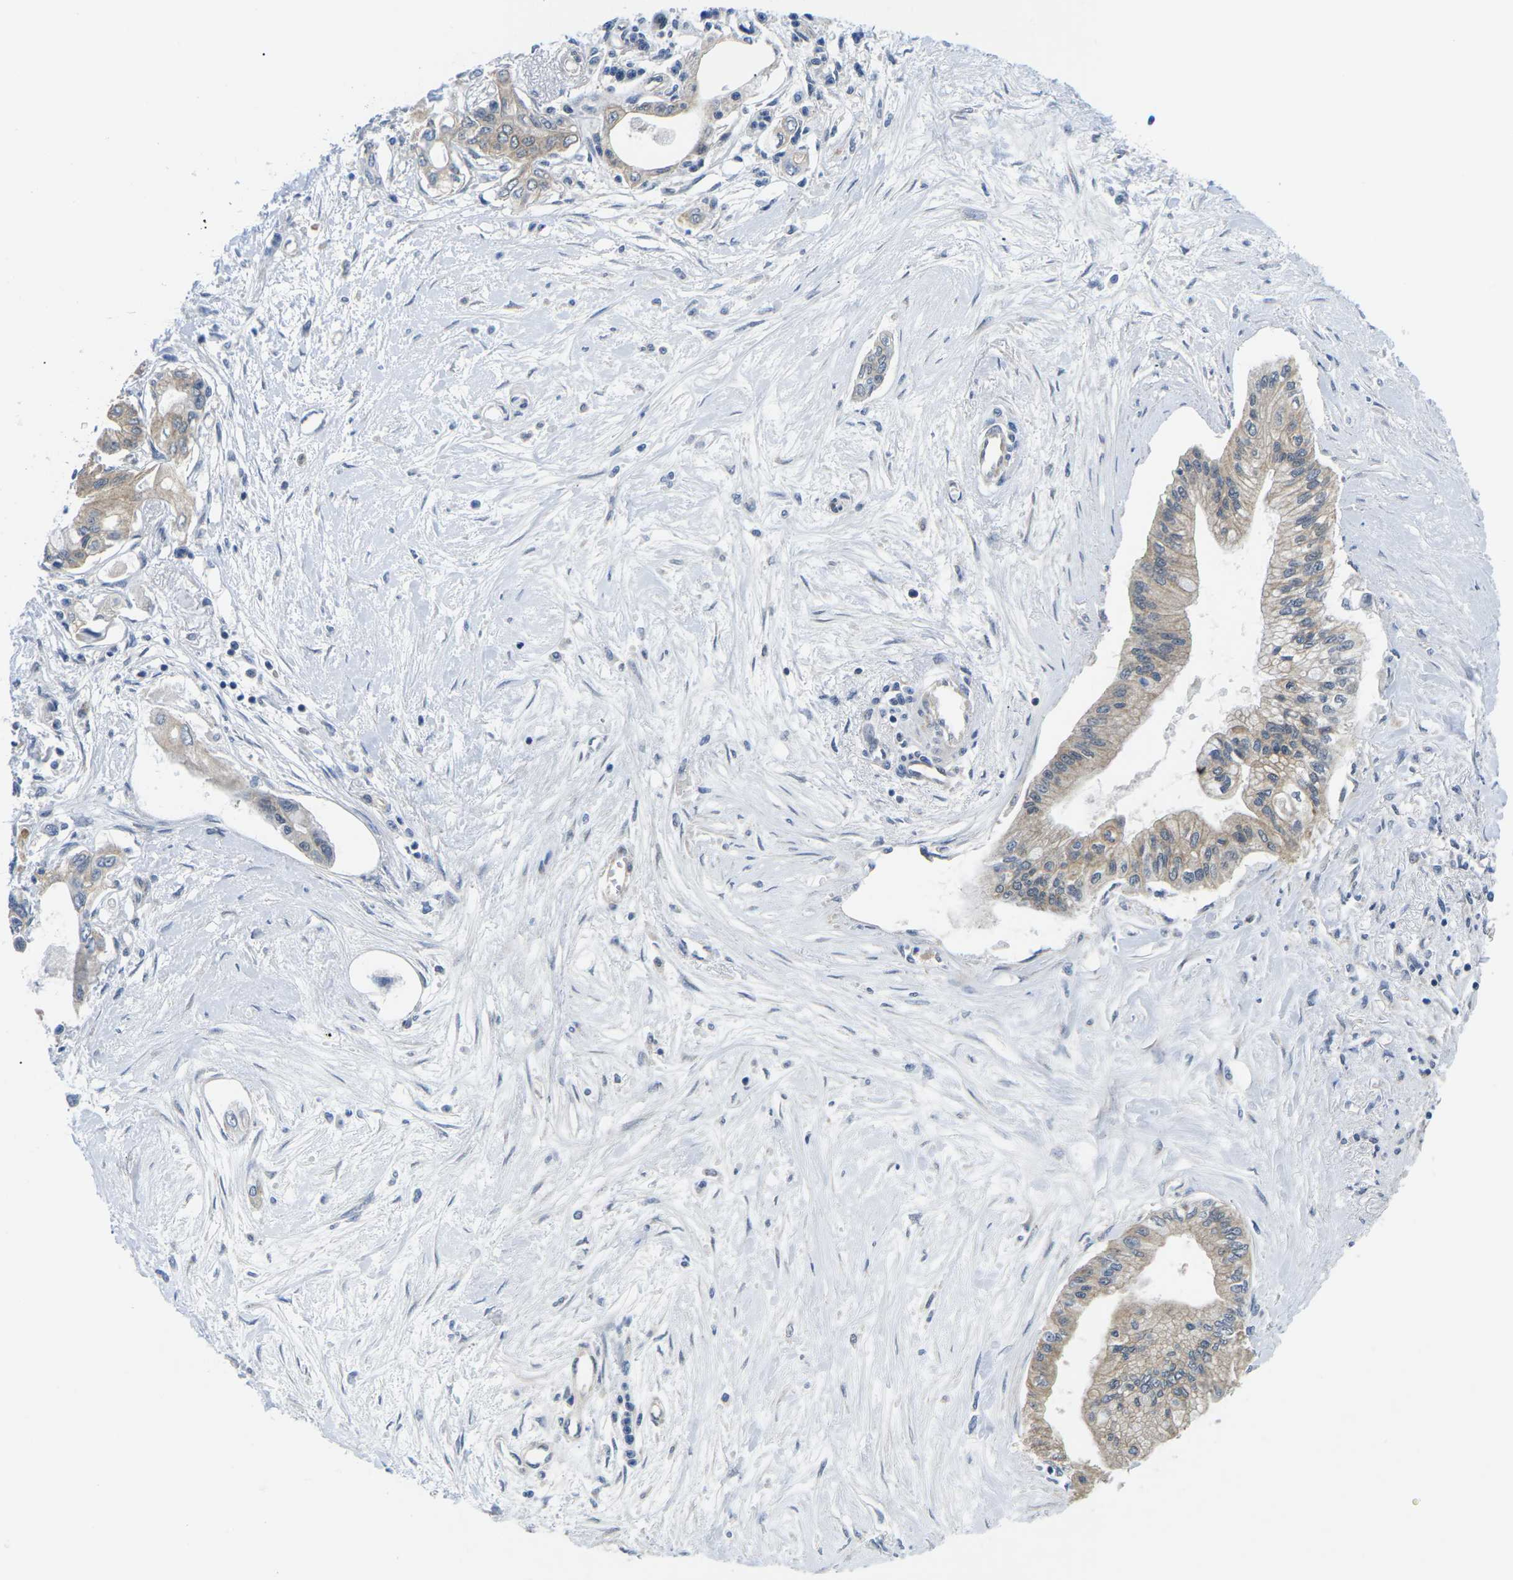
{"staining": {"intensity": "moderate", "quantity": ">75%", "location": "cytoplasmic/membranous"}, "tissue": "pancreatic cancer", "cell_type": "Tumor cells", "image_type": "cancer", "snomed": [{"axis": "morphology", "description": "Adenocarcinoma, NOS"}, {"axis": "topography", "description": "Pancreas"}], "caption": "Protein expression analysis of pancreatic cancer shows moderate cytoplasmic/membranous staining in about >75% of tumor cells.", "gene": "GSK3B", "patient": {"sex": "female", "age": 77}}